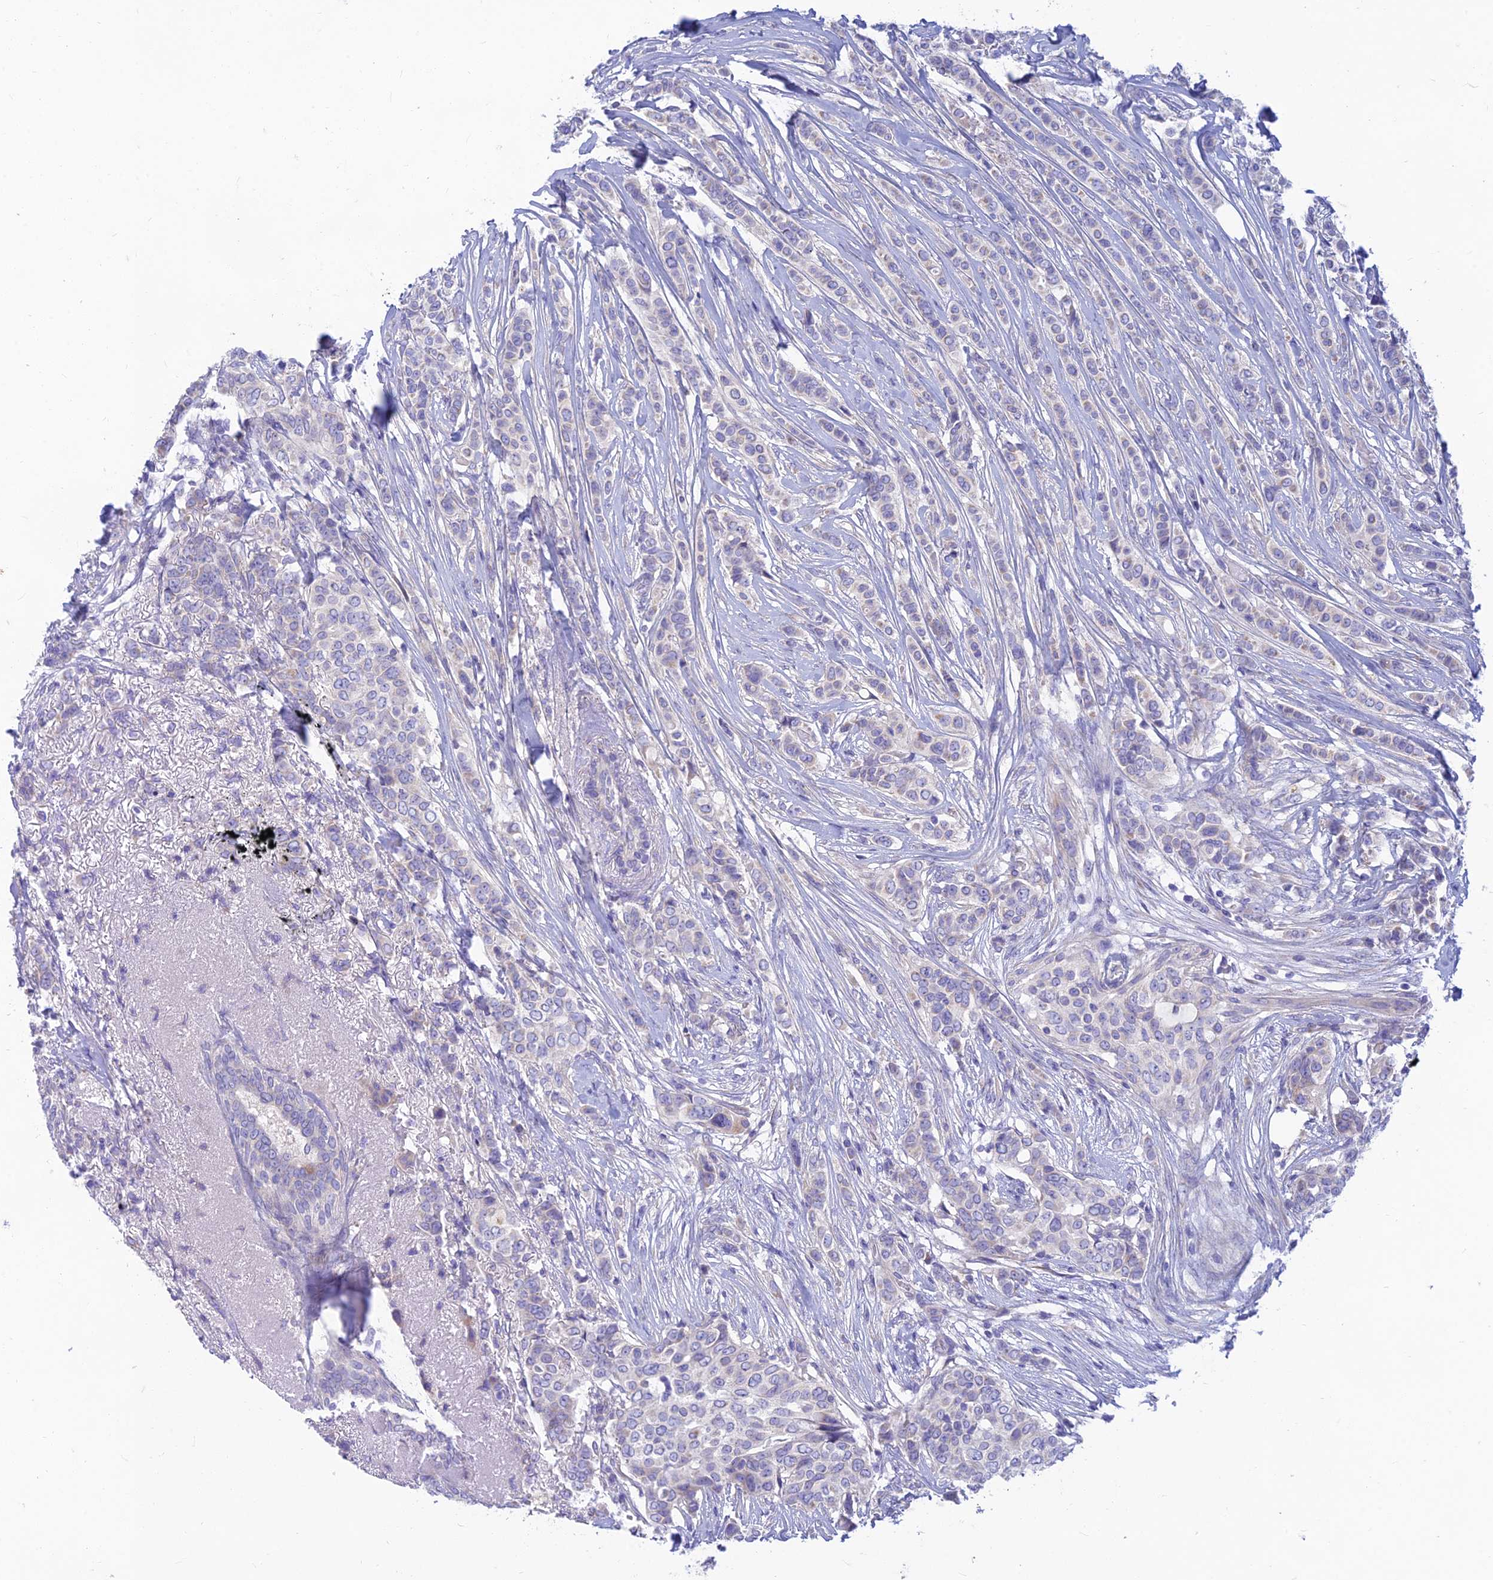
{"staining": {"intensity": "negative", "quantity": "none", "location": "none"}, "tissue": "breast cancer", "cell_type": "Tumor cells", "image_type": "cancer", "snomed": [{"axis": "morphology", "description": "Lobular carcinoma"}, {"axis": "topography", "description": "Breast"}], "caption": "Immunohistochemical staining of breast lobular carcinoma displays no significant positivity in tumor cells. (Brightfield microscopy of DAB (3,3'-diaminobenzidine) IHC at high magnification).", "gene": "TMEM30B", "patient": {"sex": "female", "age": 51}}